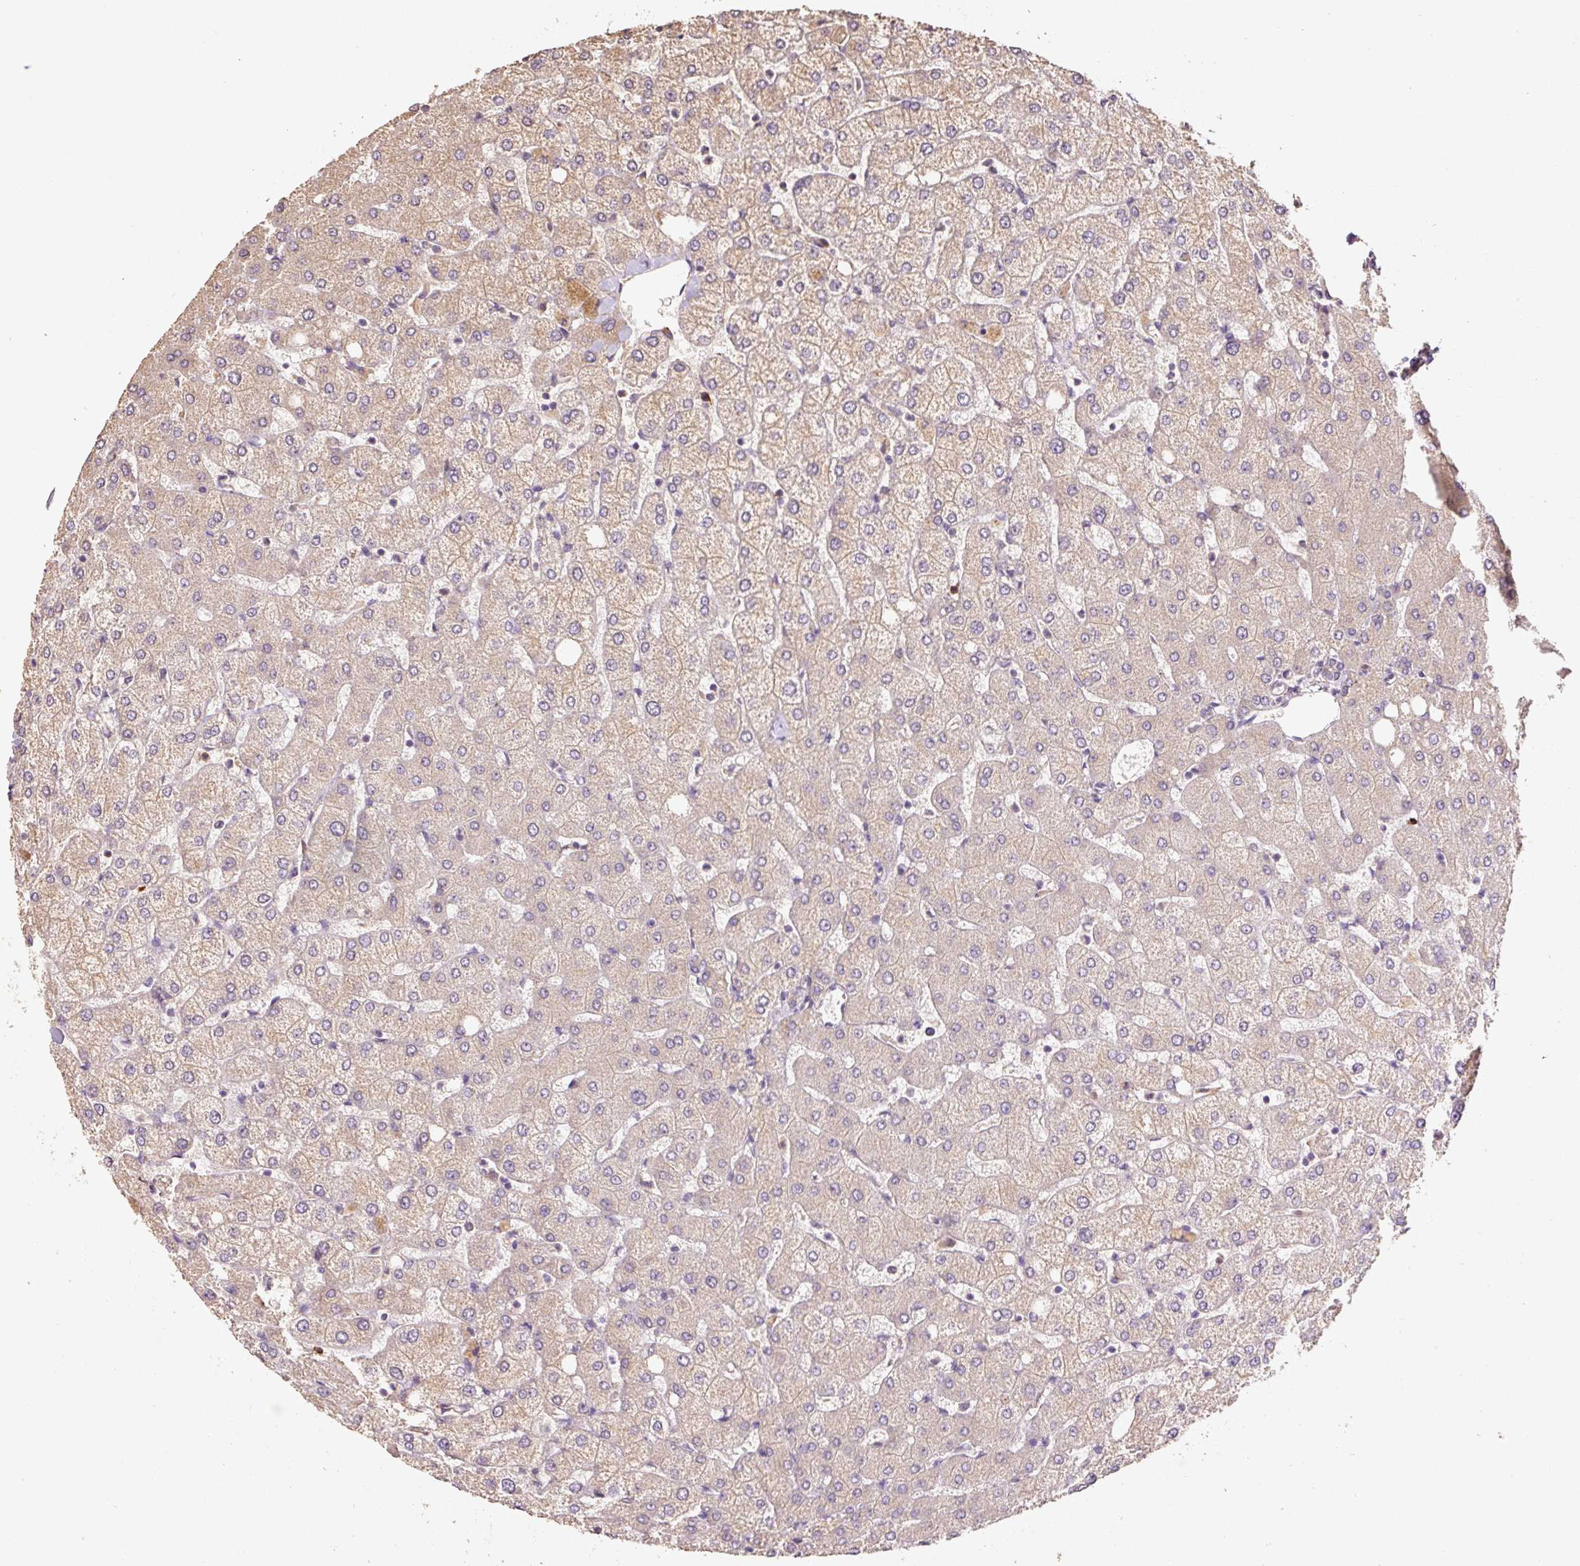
{"staining": {"intensity": "negative", "quantity": "none", "location": "none"}, "tissue": "liver", "cell_type": "Cholangiocytes", "image_type": "normal", "snomed": [{"axis": "morphology", "description": "Normal tissue, NOS"}, {"axis": "topography", "description": "Liver"}], "caption": "This is an IHC micrograph of unremarkable liver. There is no staining in cholangiocytes.", "gene": "HERC2", "patient": {"sex": "female", "age": 54}}